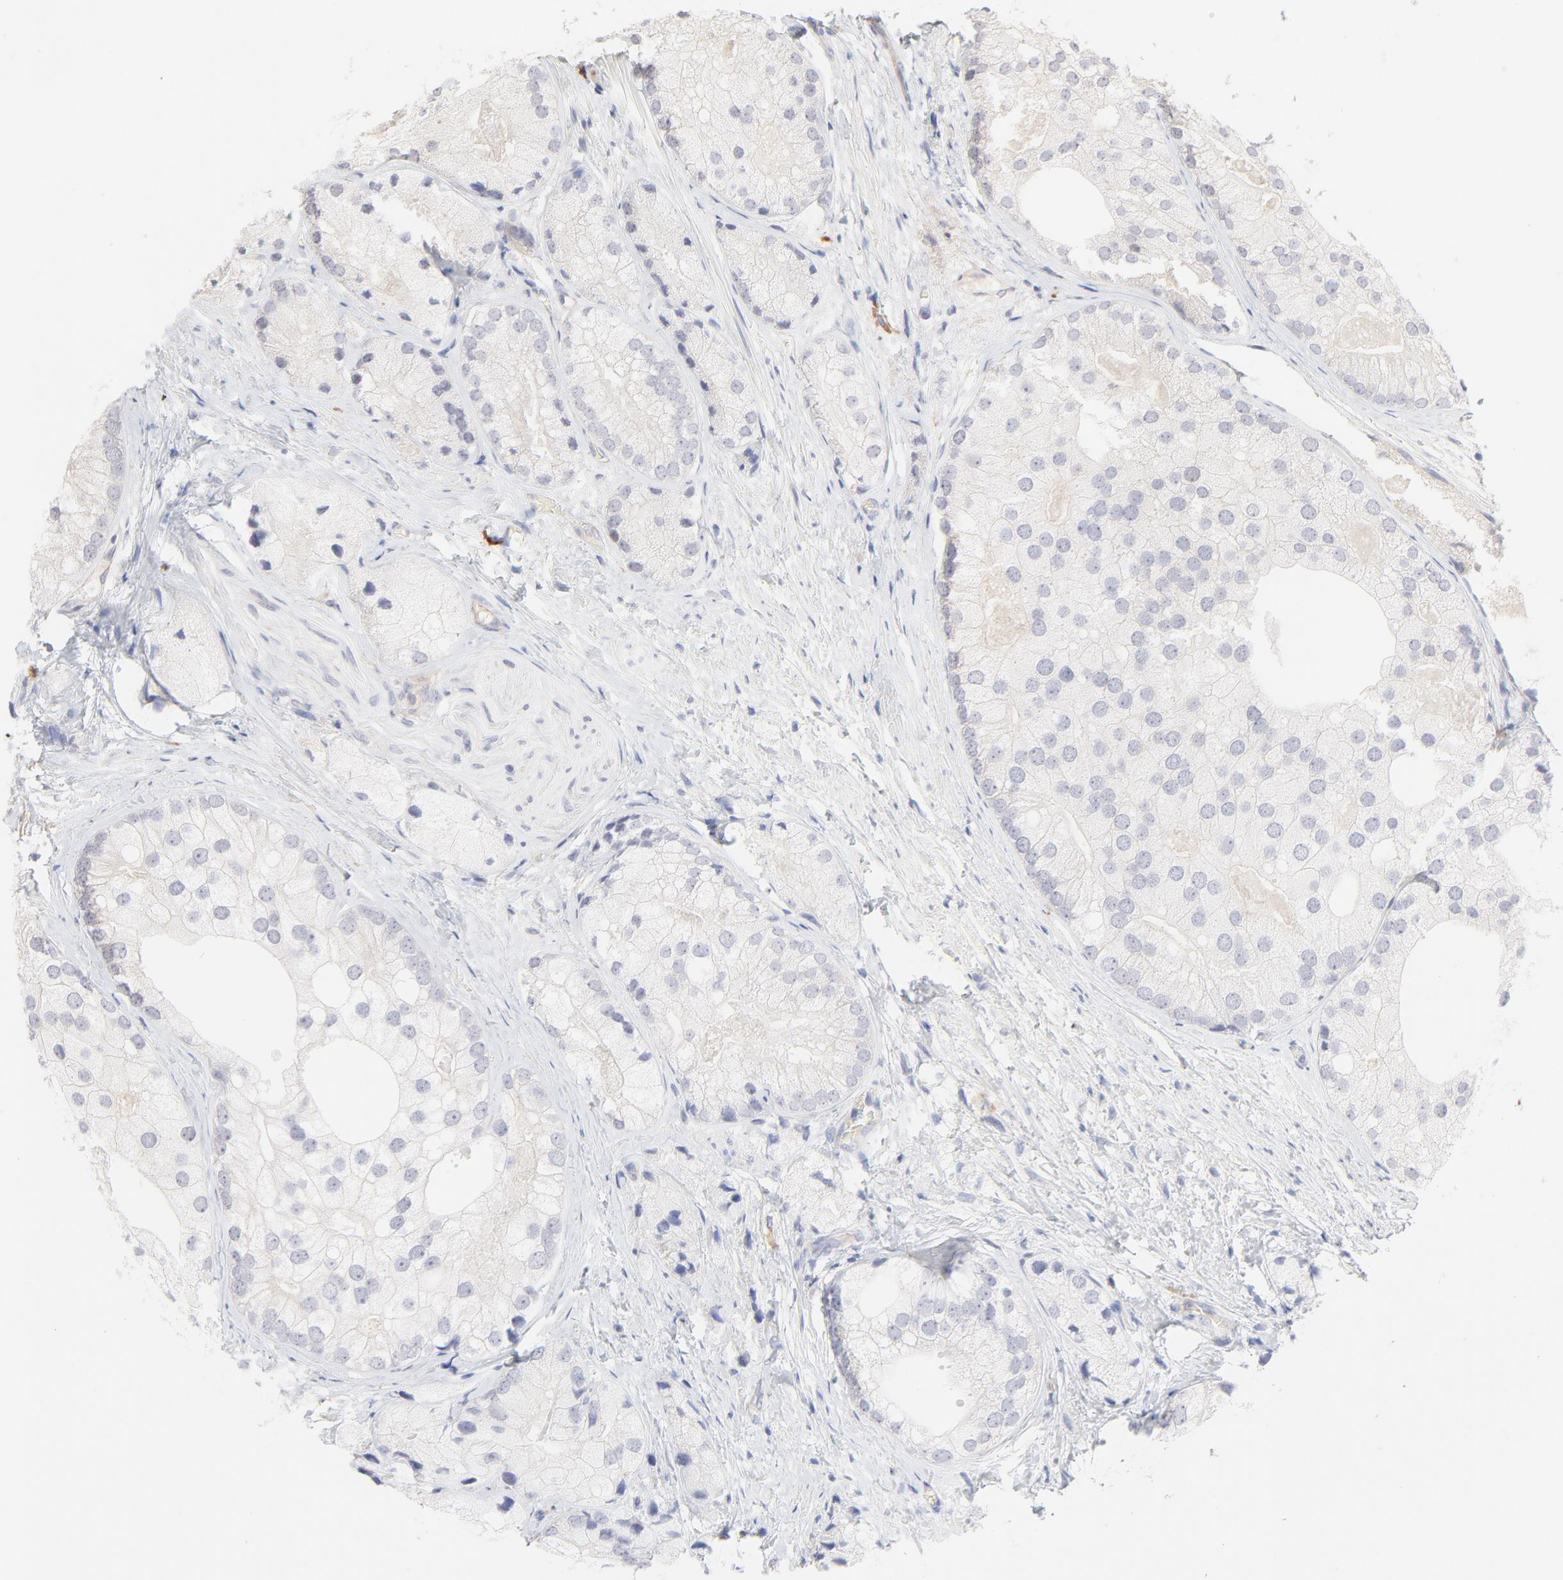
{"staining": {"intensity": "negative", "quantity": "none", "location": "none"}, "tissue": "prostate cancer", "cell_type": "Tumor cells", "image_type": "cancer", "snomed": [{"axis": "morphology", "description": "Adenocarcinoma, Low grade"}, {"axis": "topography", "description": "Prostate"}], "caption": "Immunohistochemical staining of prostate low-grade adenocarcinoma demonstrates no significant expression in tumor cells.", "gene": "ELF3", "patient": {"sex": "male", "age": 69}}